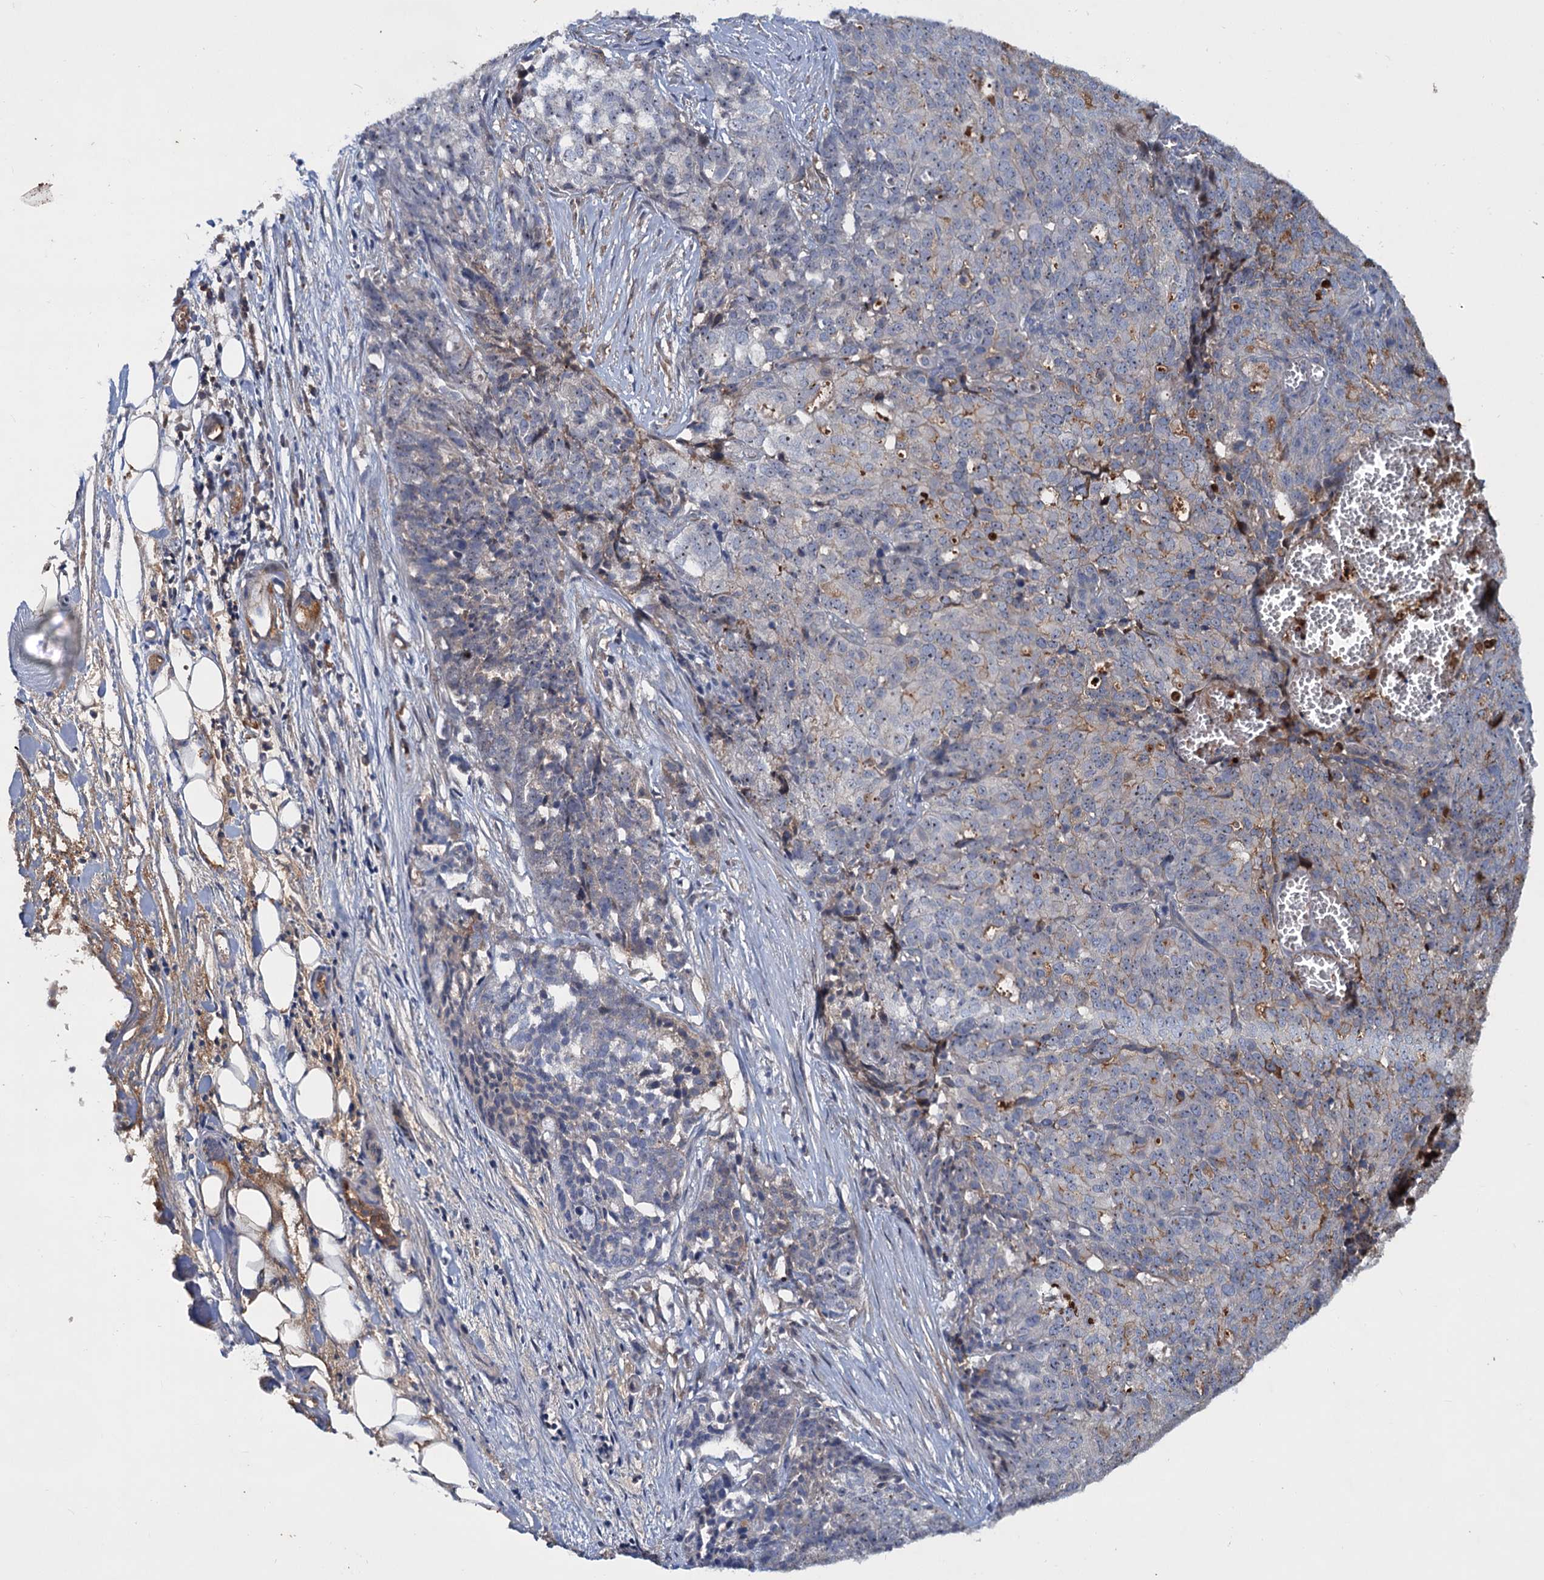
{"staining": {"intensity": "weak", "quantity": "<25%", "location": "cytoplasmic/membranous"}, "tissue": "ovarian cancer", "cell_type": "Tumor cells", "image_type": "cancer", "snomed": [{"axis": "morphology", "description": "Cystadenocarcinoma, serous, NOS"}, {"axis": "topography", "description": "Soft tissue"}, {"axis": "topography", "description": "Ovary"}], "caption": "DAB (3,3'-diaminobenzidine) immunohistochemical staining of ovarian cancer (serous cystadenocarcinoma) exhibits no significant positivity in tumor cells. Brightfield microscopy of IHC stained with DAB (3,3'-diaminobenzidine) (brown) and hematoxylin (blue), captured at high magnification.", "gene": "CHRD", "patient": {"sex": "female", "age": 57}}